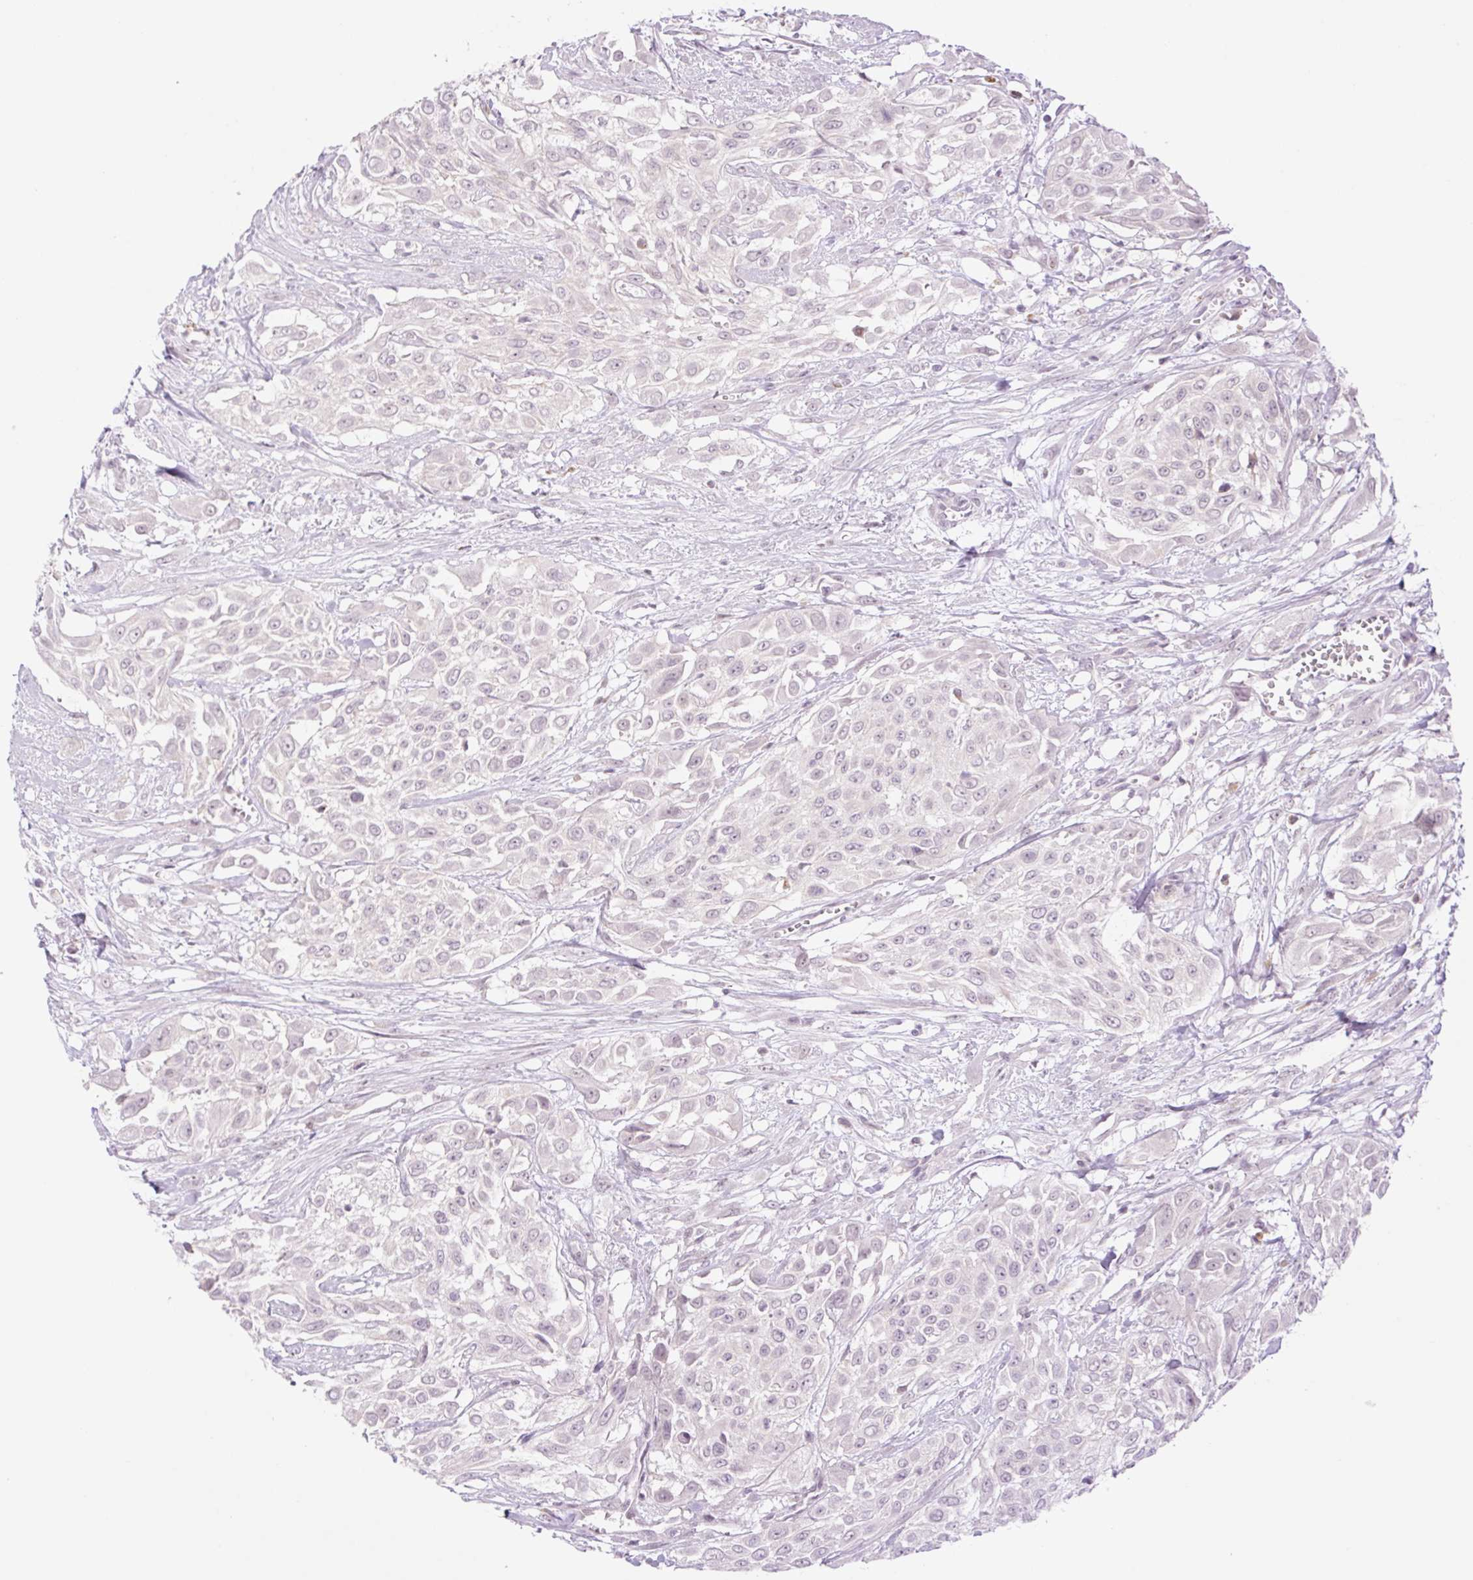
{"staining": {"intensity": "negative", "quantity": "none", "location": "none"}, "tissue": "urothelial cancer", "cell_type": "Tumor cells", "image_type": "cancer", "snomed": [{"axis": "morphology", "description": "Urothelial carcinoma, High grade"}, {"axis": "topography", "description": "Urinary bladder"}], "caption": "DAB immunohistochemical staining of human urothelial cancer displays no significant positivity in tumor cells.", "gene": "SPRYD4", "patient": {"sex": "male", "age": 57}}